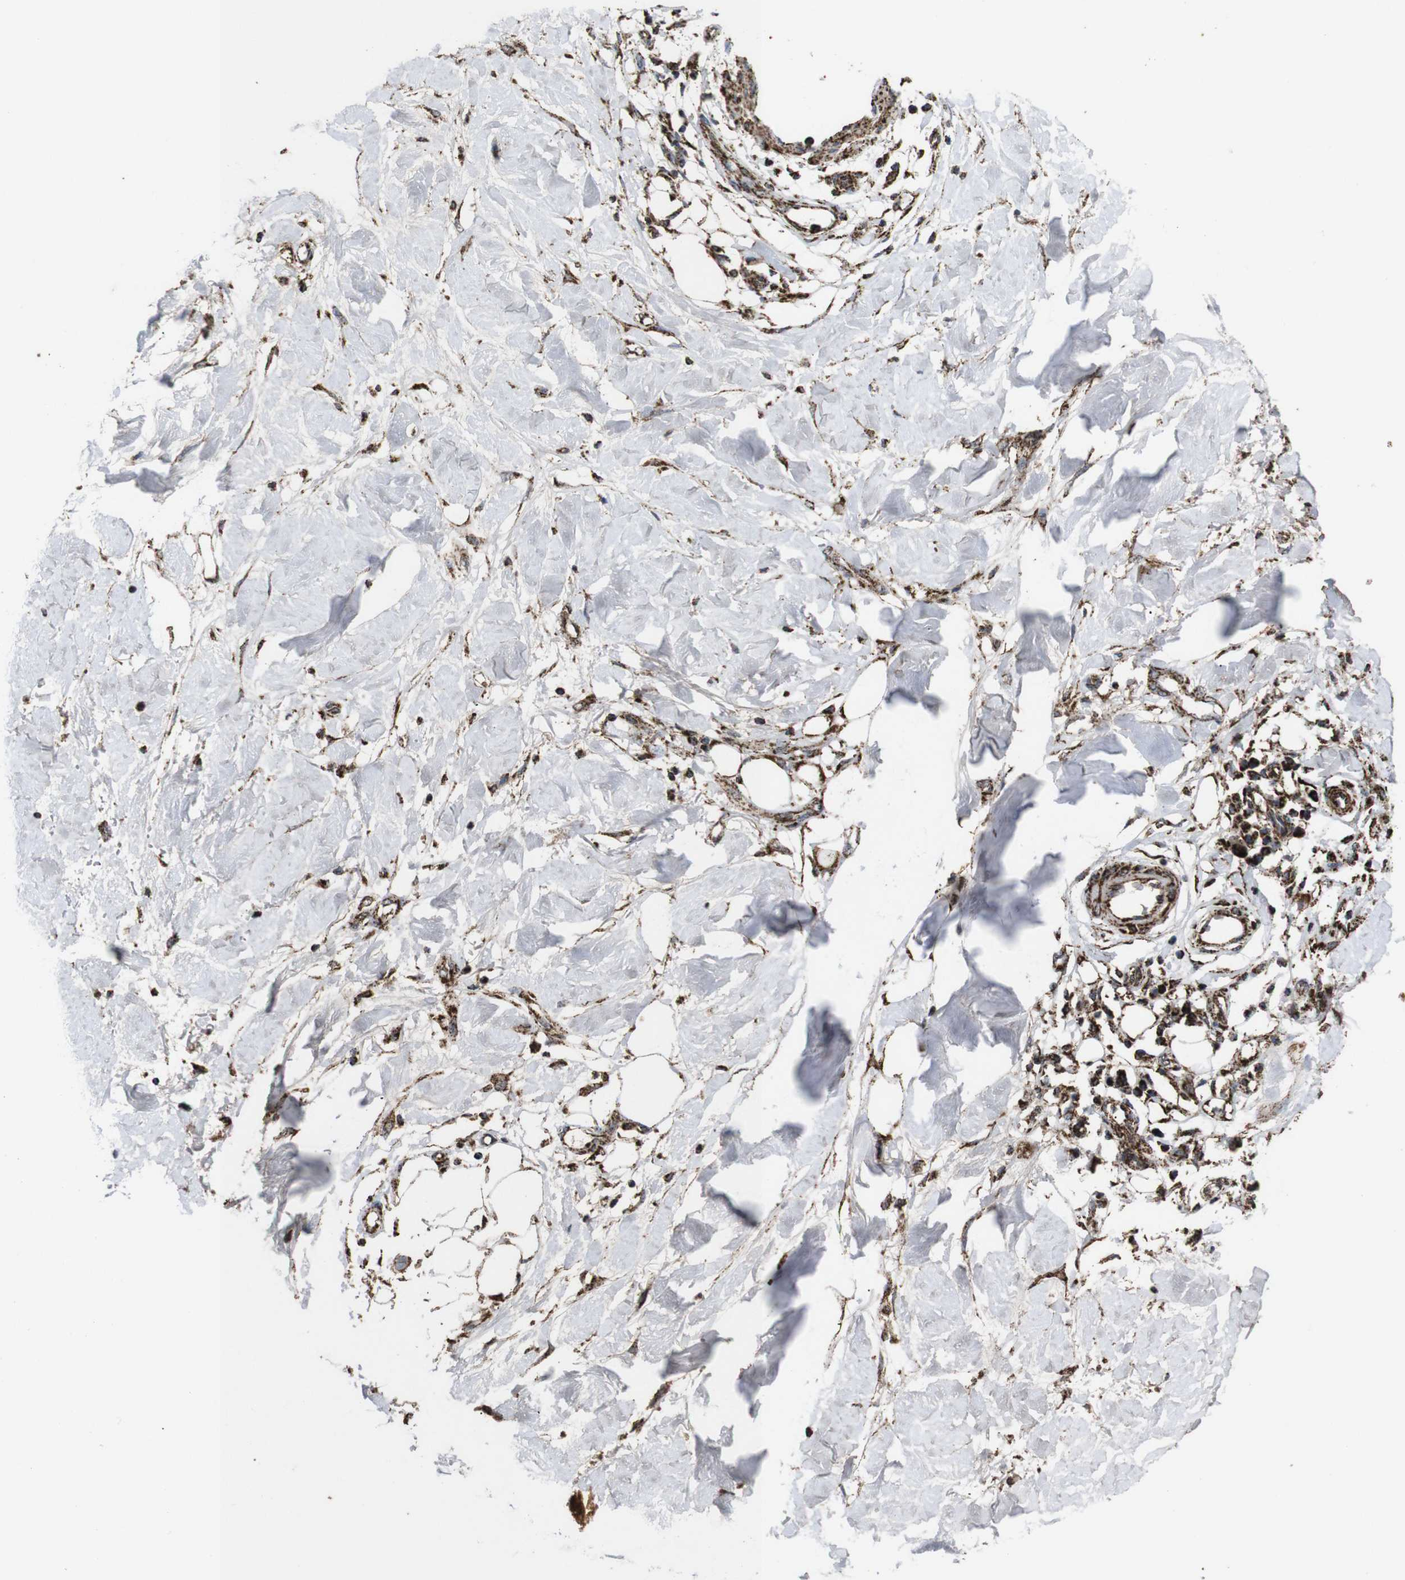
{"staining": {"intensity": "strong", "quantity": ">75%", "location": "cytoplasmic/membranous"}, "tissue": "adipose tissue", "cell_type": "Adipocytes", "image_type": "normal", "snomed": [{"axis": "morphology", "description": "Normal tissue, NOS"}, {"axis": "morphology", "description": "Squamous cell carcinoma, NOS"}, {"axis": "topography", "description": "Skin"}, {"axis": "topography", "description": "Peripheral nerve tissue"}], "caption": "Immunohistochemistry (IHC) (DAB) staining of benign adipose tissue exhibits strong cytoplasmic/membranous protein positivity in approximately >75% of adipocytes. (Stains: DAB (3,3'-diaminobenzidine) in brown, nuclei in blue, Microscopy: brightfield microscopy at high magnification).", "gene": "ATP5F1A", "patient": {"sex": "male", "age": 83}}